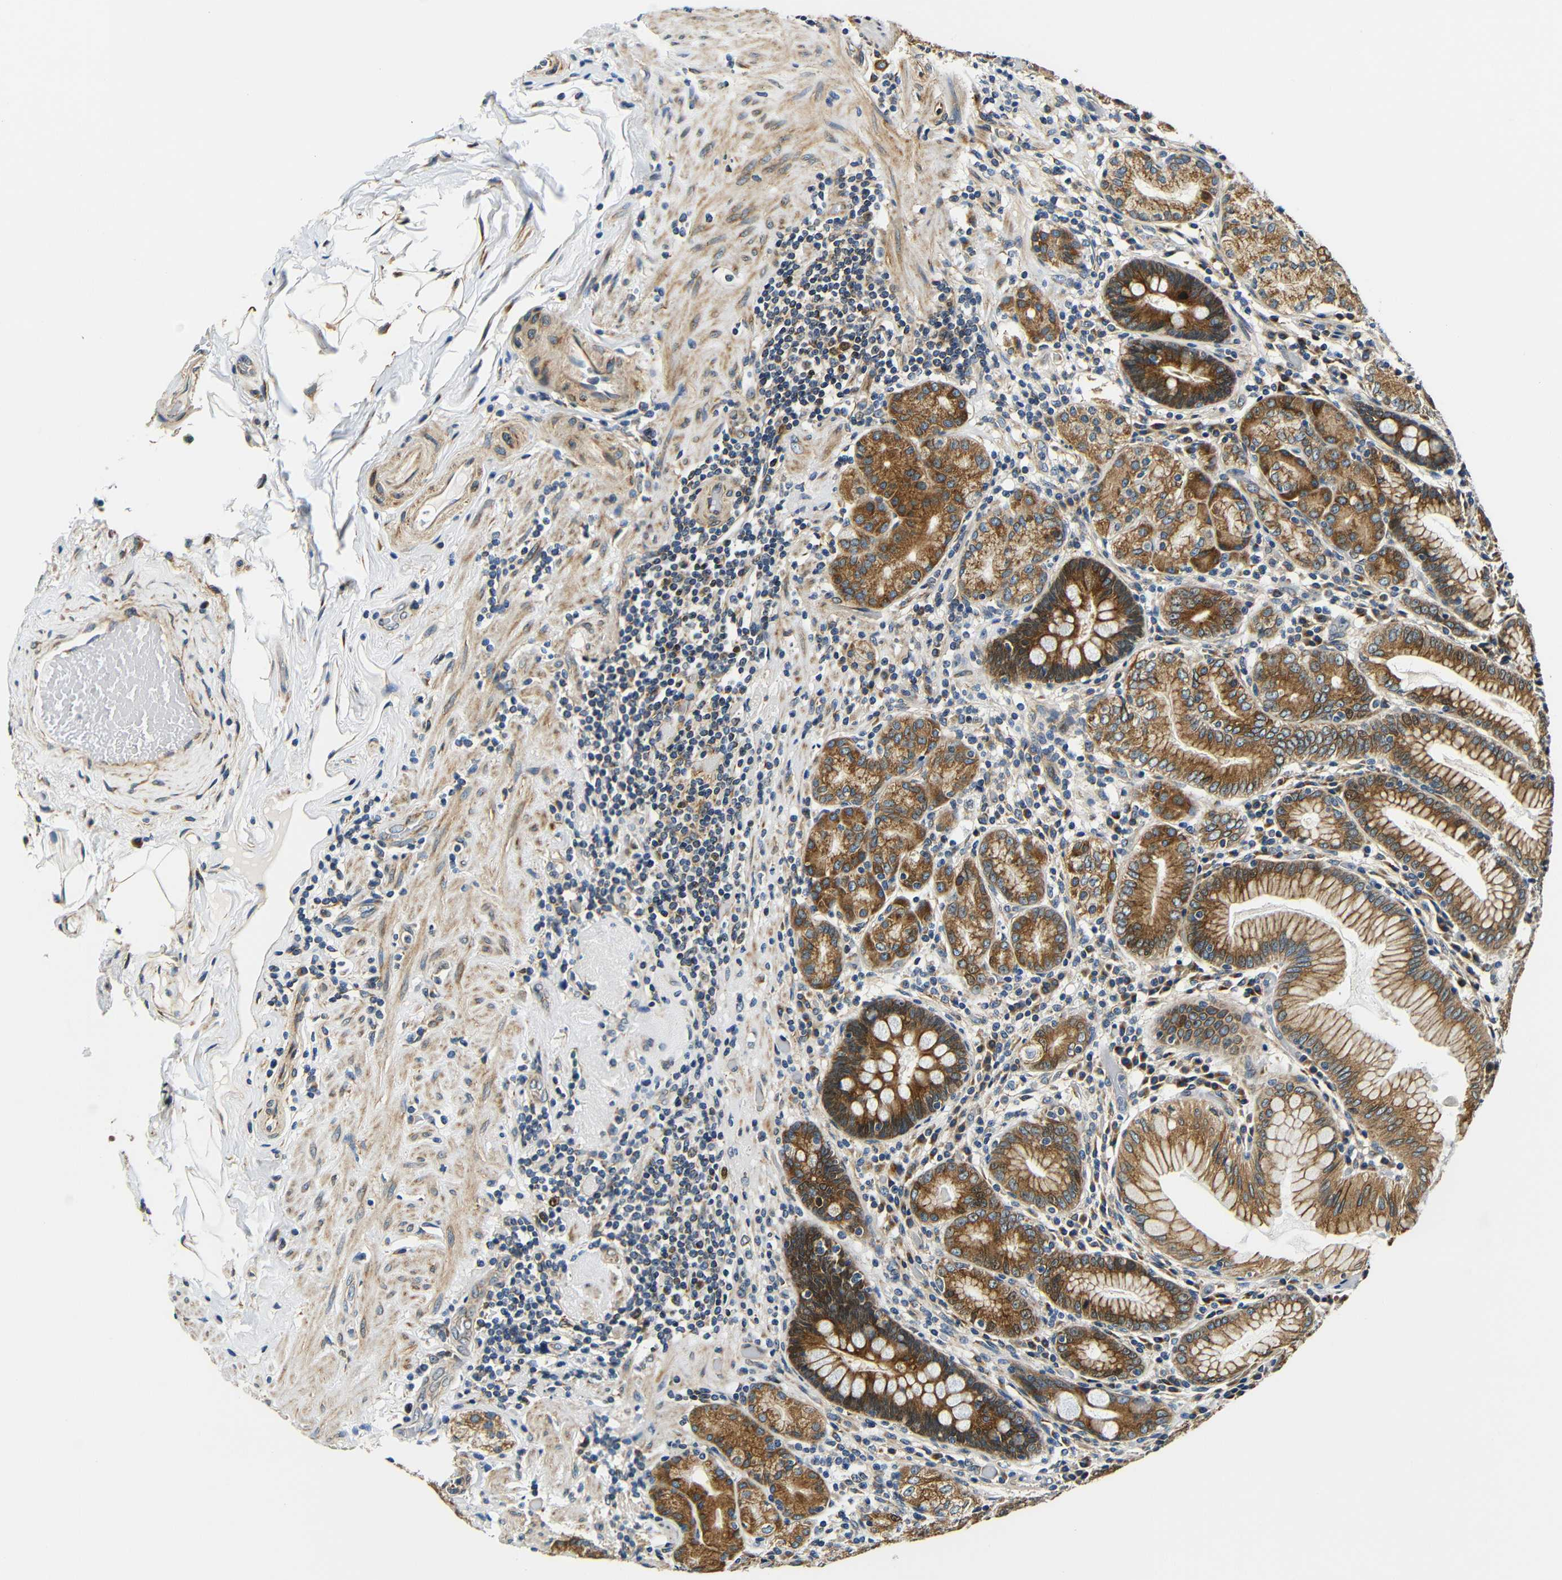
{"staining": {"intensity": "strong", "quantity": ">75%", "location": "cytoplasmic/membranous"}, "tissue": "stomach", "cell_type": "Glandular cells", "image_type": "normal", "snomed": [{"axis": "morphology", "description": "Normal tissue, NOS"}, {"axis": "topography", "description": "Stomach, lower"}], "caption": "A micrograph of human stomach stained for a protein exhibits strong cytoplasmic/membranous brown staining in glandular cells. Using DAB (brown) and hematoxylin (blue) stains, captured at high magnification using brightfield microscopy.", "gene": "VAPB", "patient": {"sex": "female", "age": 76}}